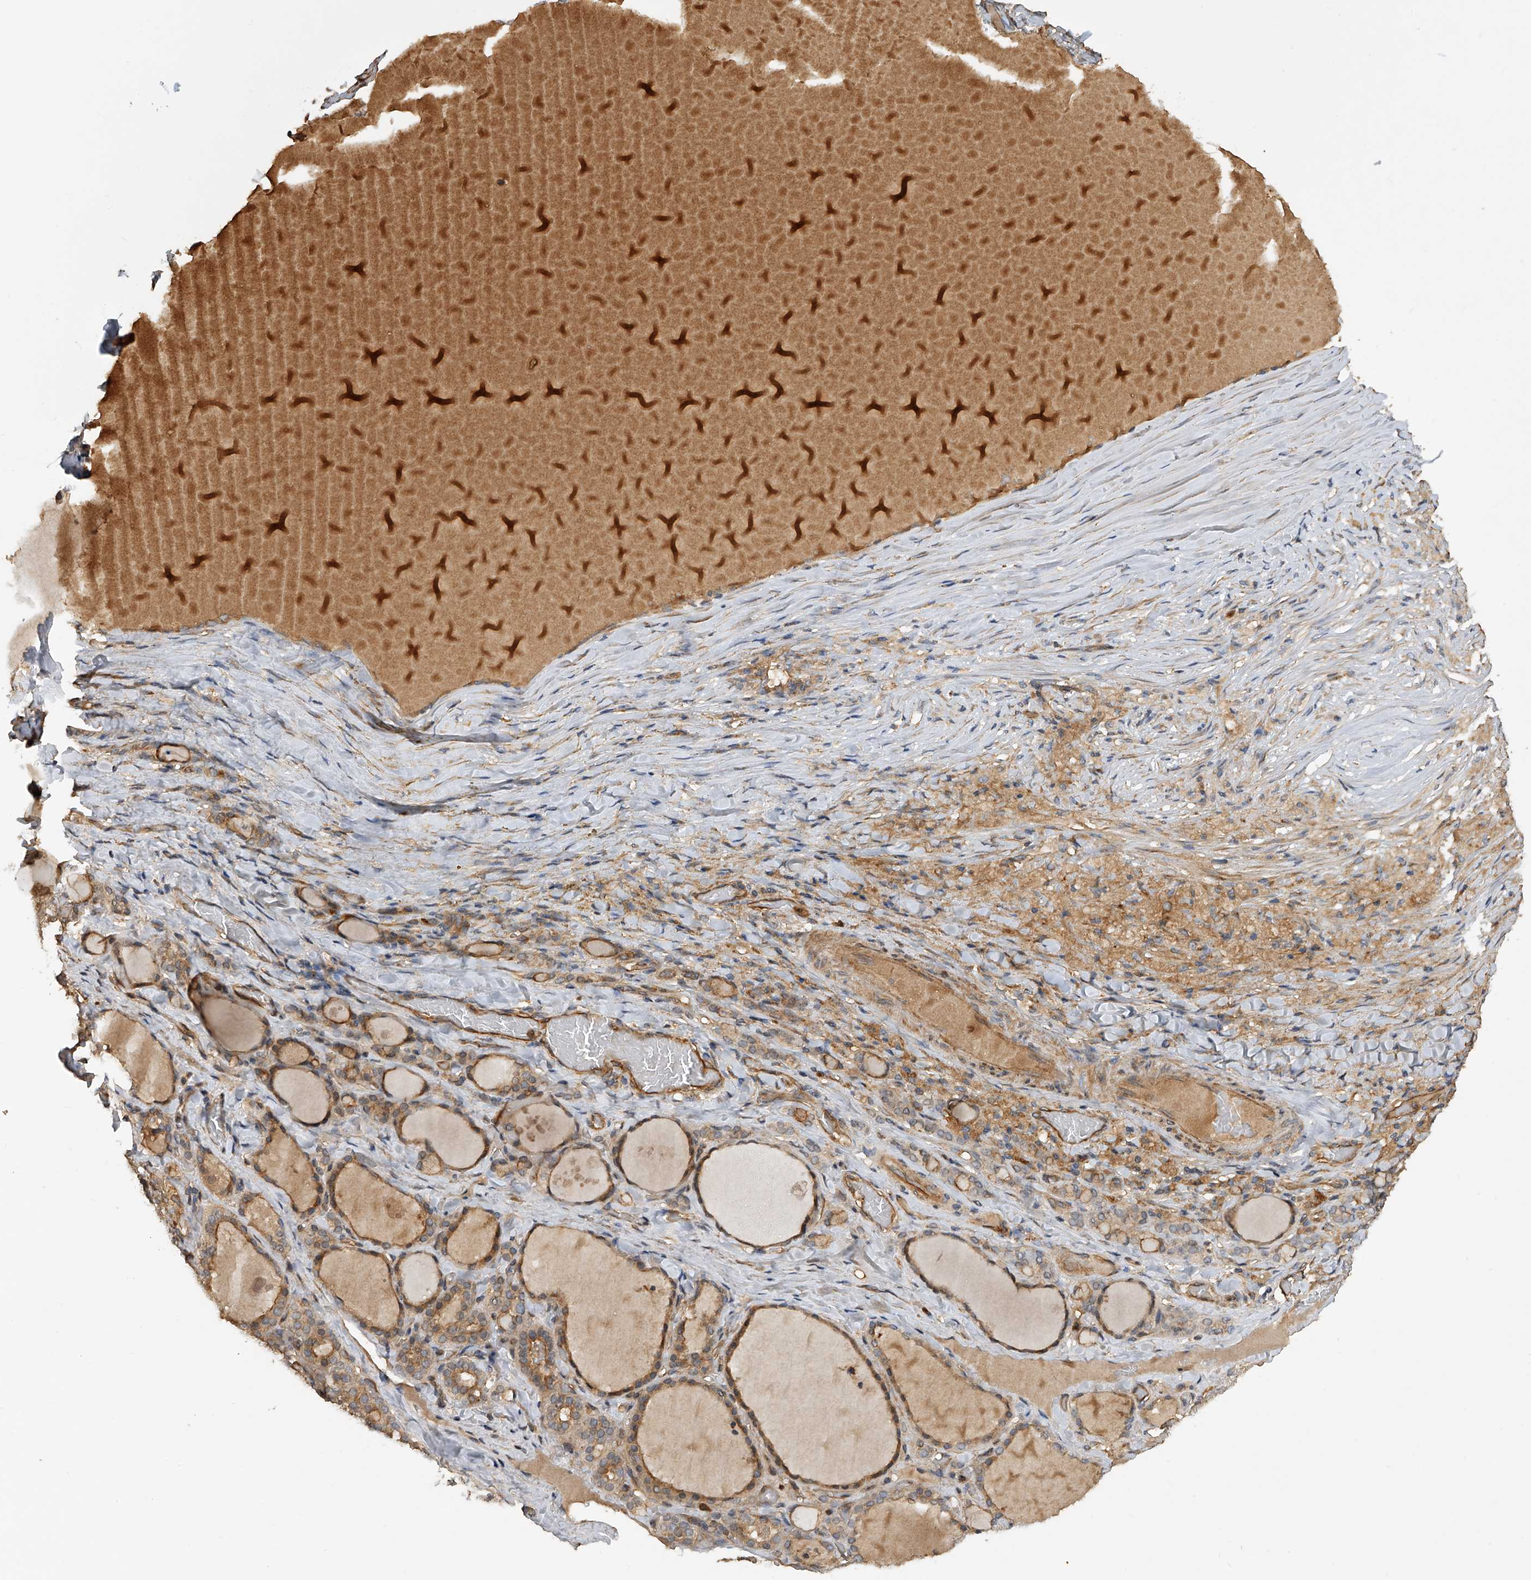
{"staining": {"intensity": "moderate", "quantity": ">75%", "location": "cytoplasmic/membranous"}, "tissue": "thyroid gland", "cell_type": "Glandular cells", "image_type": "normal", "snomed": [{"axis": "morphology", "description": "Normal tissue, NOS"}, {"axis": "topography", "description": "Thyroid gland"}], "caption": "Immunohistochemistry (IHC) image of normal thyroid gland stained for a protein (brown), which displays medium levels of moderate cytoplasmic/membranous positivity in approximately >75% of glandular cells.", "gene": "PTPRA", "patient": {"sex": "female", "age": 22}}